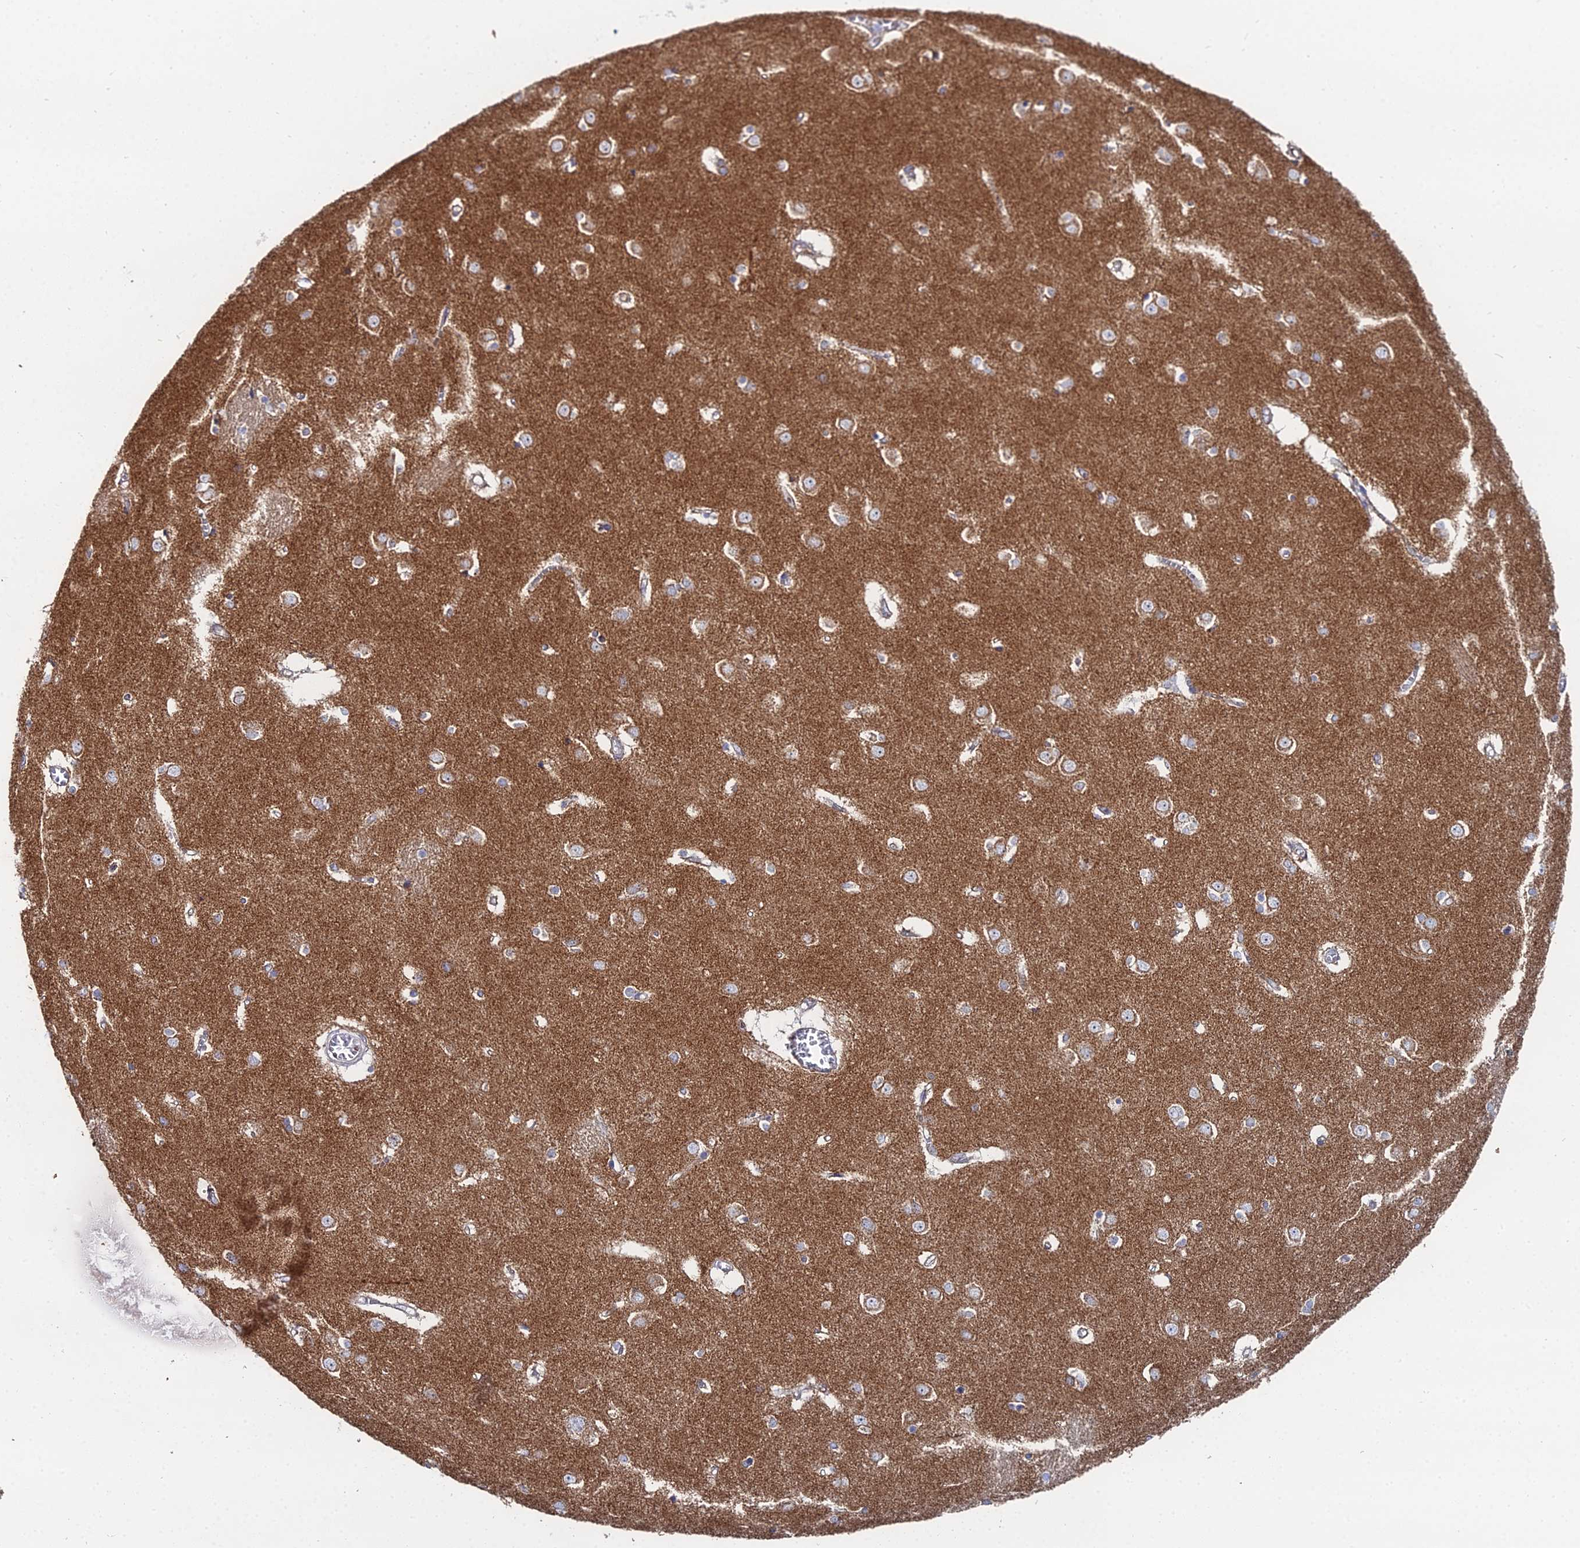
{"staining": {"intensity": "weak", "quantity": "25%-75%", "location": "cytoplasmic/membranous"}, "tissue": "caudate", "cell_type": "Glial cells", "image_type": "normal", "snomed": [{"axis": "morphology", "description": "Normal tissue, NOS"}, {"axis": "topography", "description": "Lateral ventricle wall"}], "caption": "Caudate was stained to show a protein in brown. There is low levels of weak cytoplasmic/membranous expression in approximately 25%-75% of glial cells. Using DAB (3,3'-diaminobenzidine) (brown) and hematoxylin (blue) stains, captured at high magnification using brightfield microscopy.", "gene": "MPC1", "patient": {"sex": "male", "age": 37}}